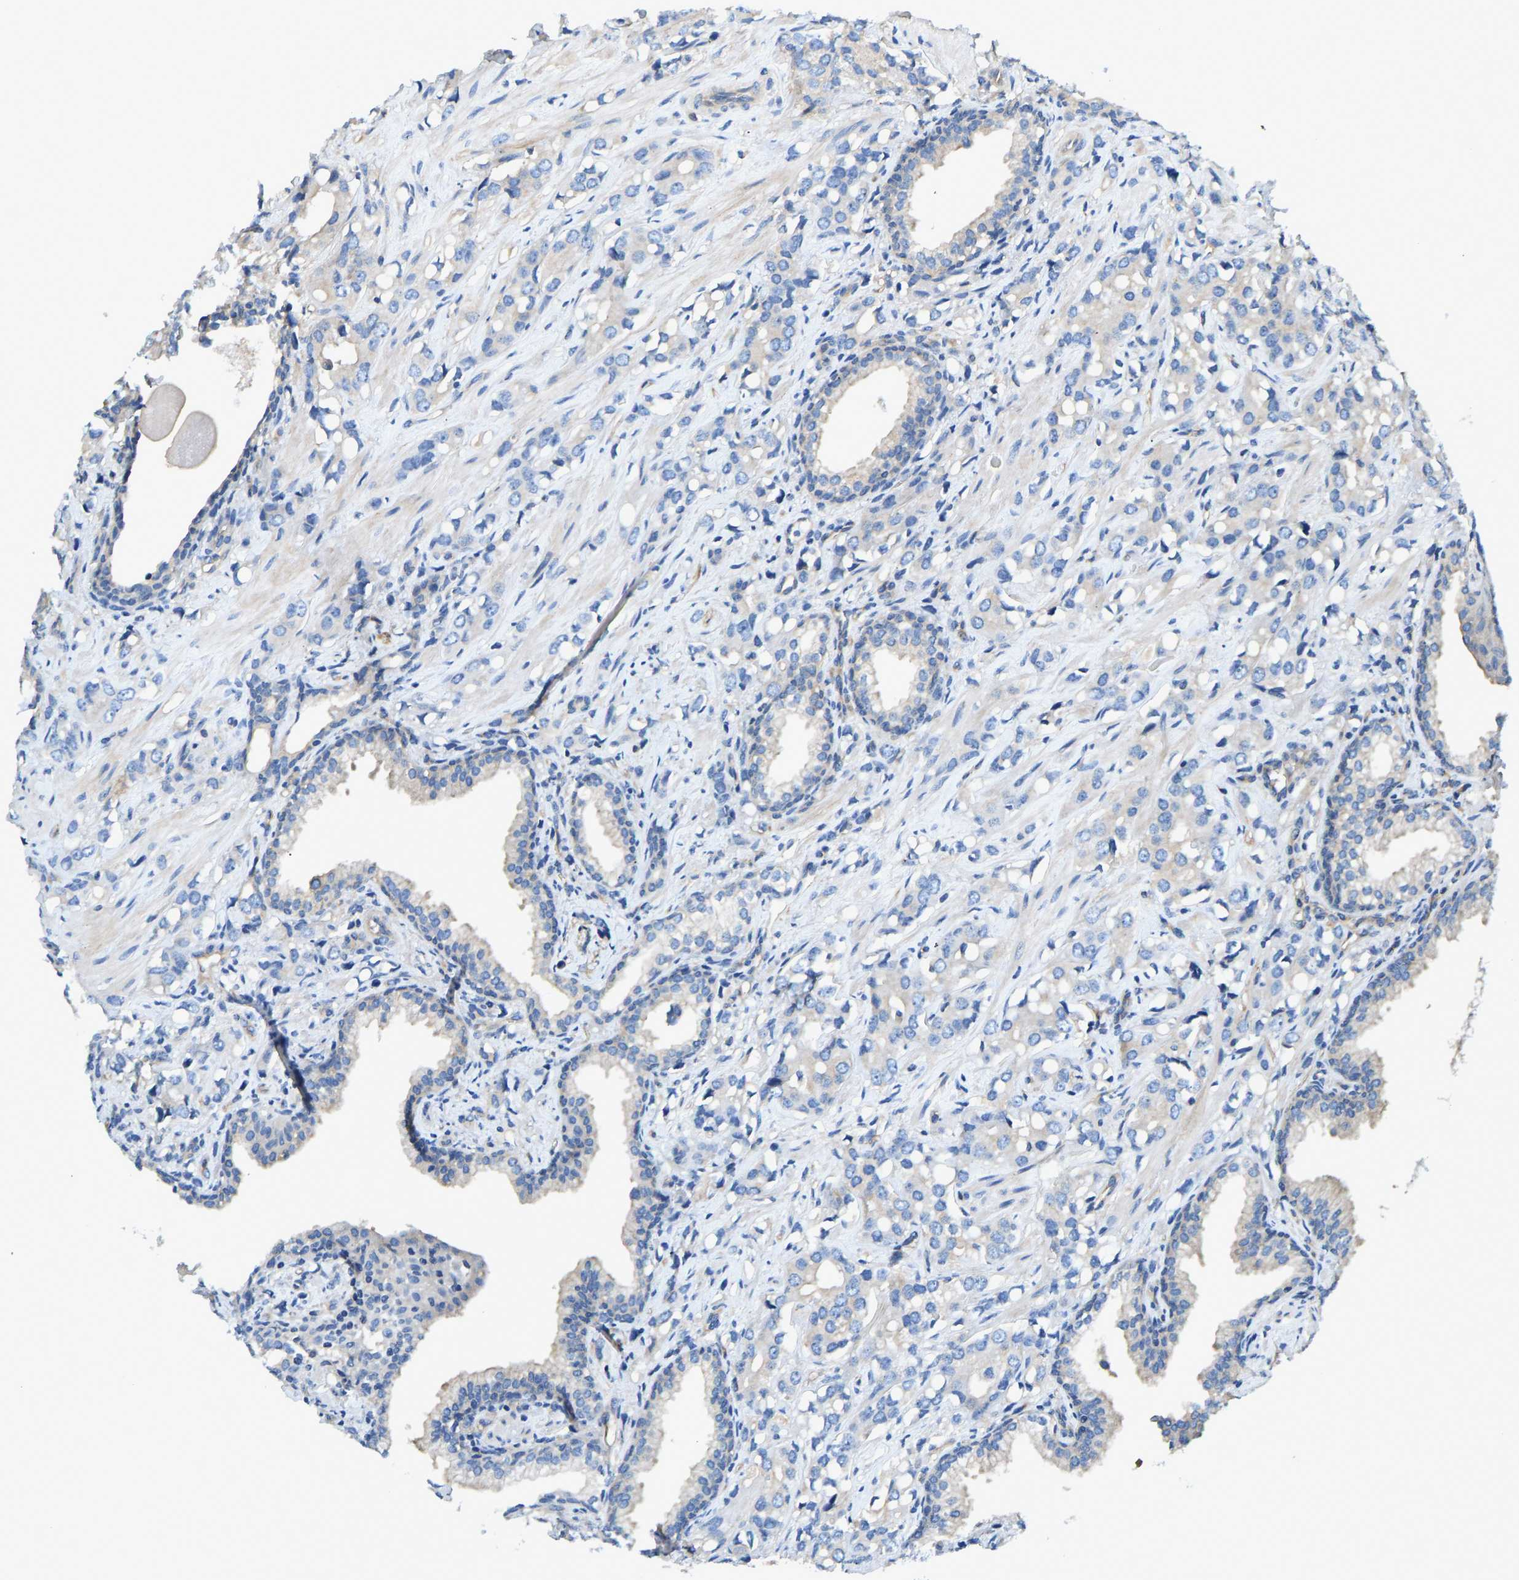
{"staining": {"intensity": "negative", "quantity": "none", "location": "none"}, "tissue": "prostate cancer", "cell_type": "Tumor cells", "image_type": "cancer", "snomed": [{"axis": "morphology", "description": "Adenocarcinoma, High grade"}, {"axis": "topography", "description": "Prostate"}], "caption": "Immunohistochemical staining of prostate adenocarcinoma (high-grade) exhibits no significant expression in tumor cells.", "gene": "CHAD", "patient": {"sex": "male", "age": 52}}